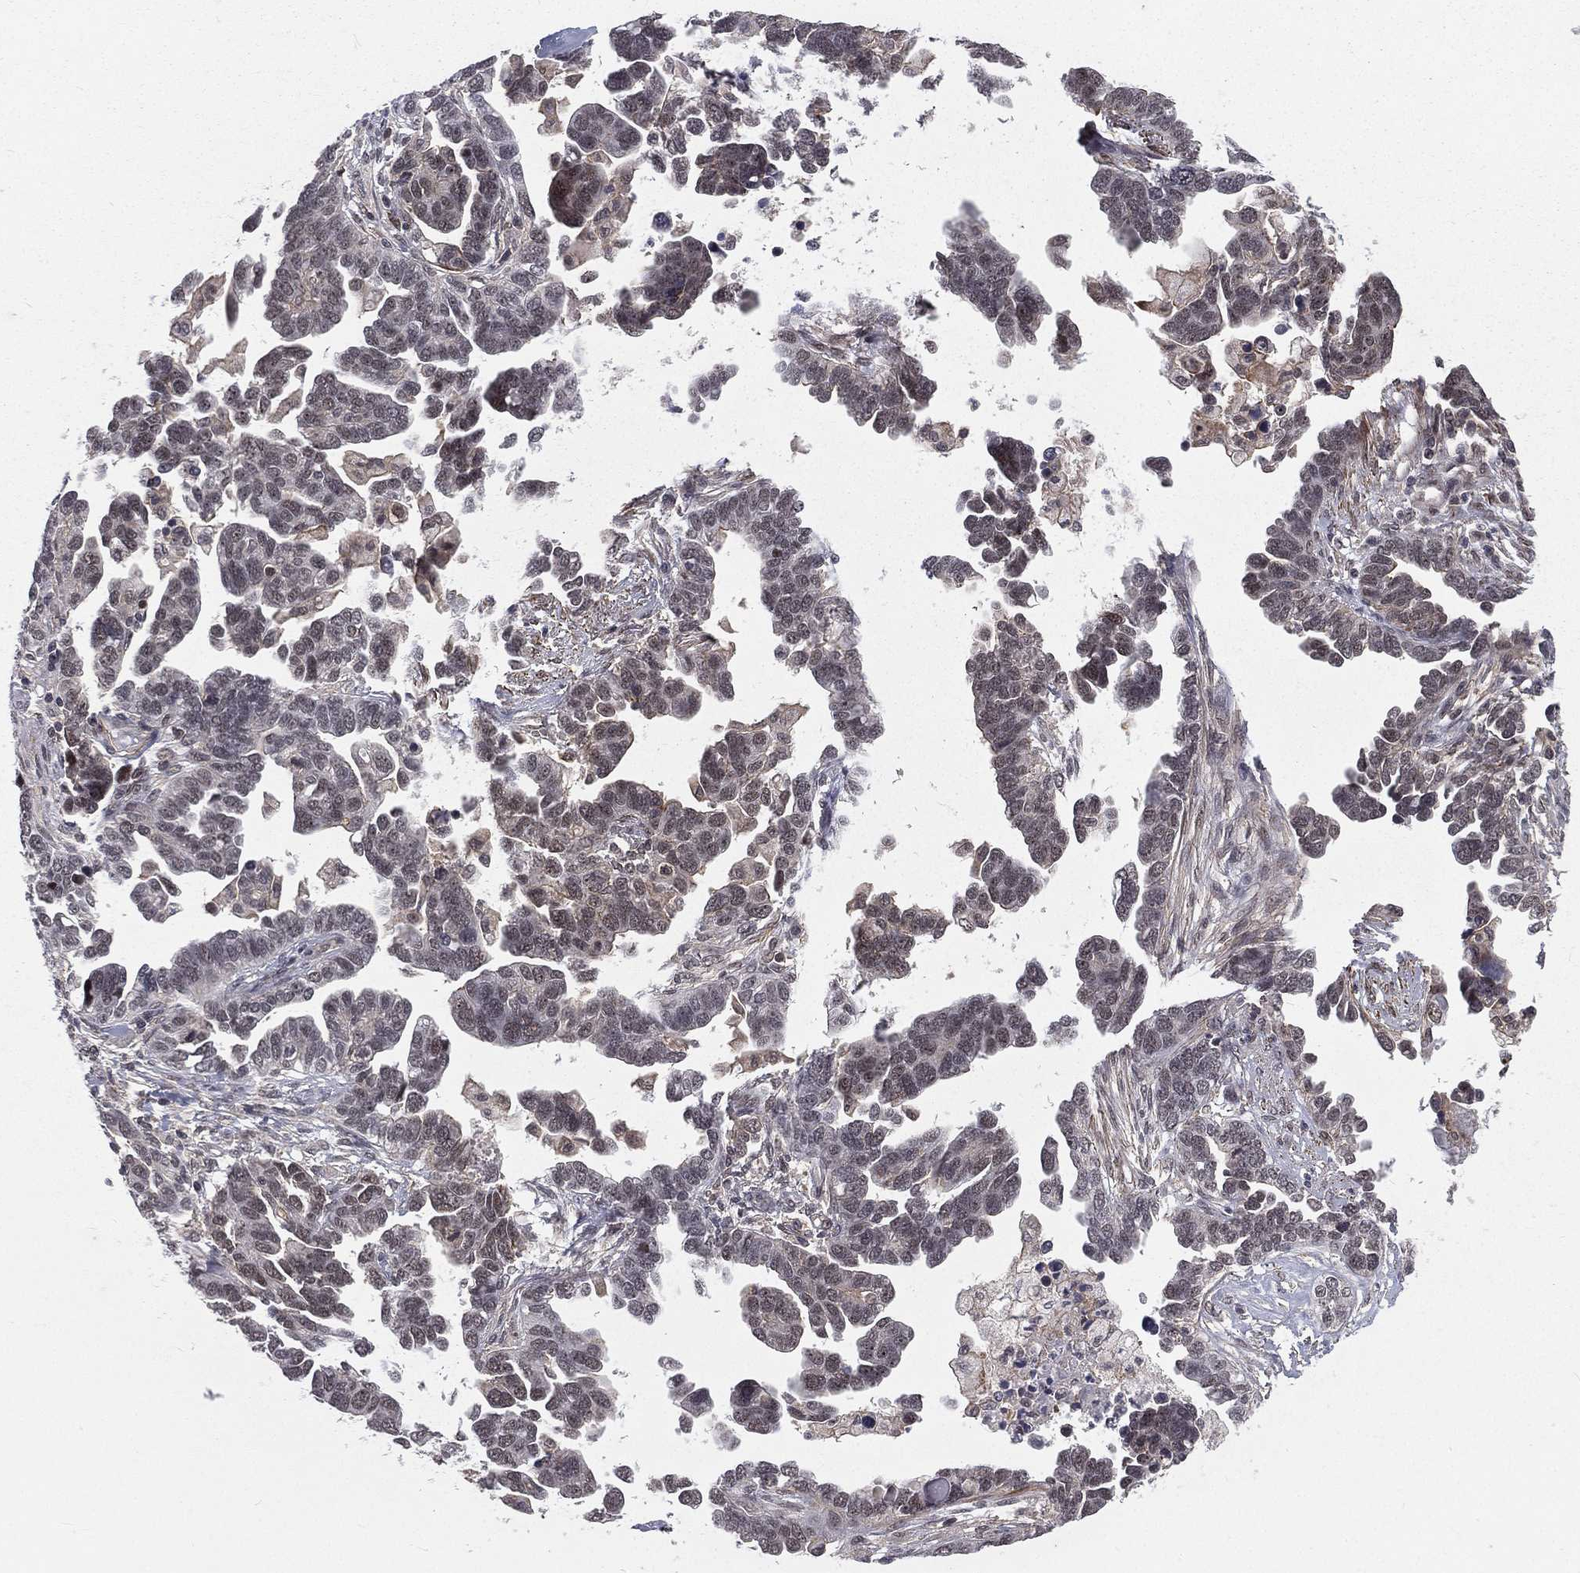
{"staining": {"intensity": "weak", "quantity": "<25%", "location": "nuclear"}, "tissue": "ovarian cancer", "cell_type": "Tumor cells", "image_type": "cancer", "snomed": [{"axis": "morphology", "description": "Cystadenocarcinoma, serous, NOS"}, {"axis": "topography", "description": "Ovary"}], "caption": "The image reveals no staining of tumor cells in serous cystadenocarcinoma (ovarian). The staining is performed using DAB (3,3'-diaminobenzidine) brown chromogen with nuclei counter-stained in using hematoxylin.", "gene": "MORC2", "patient": {"sex": "female", "age": 54}}